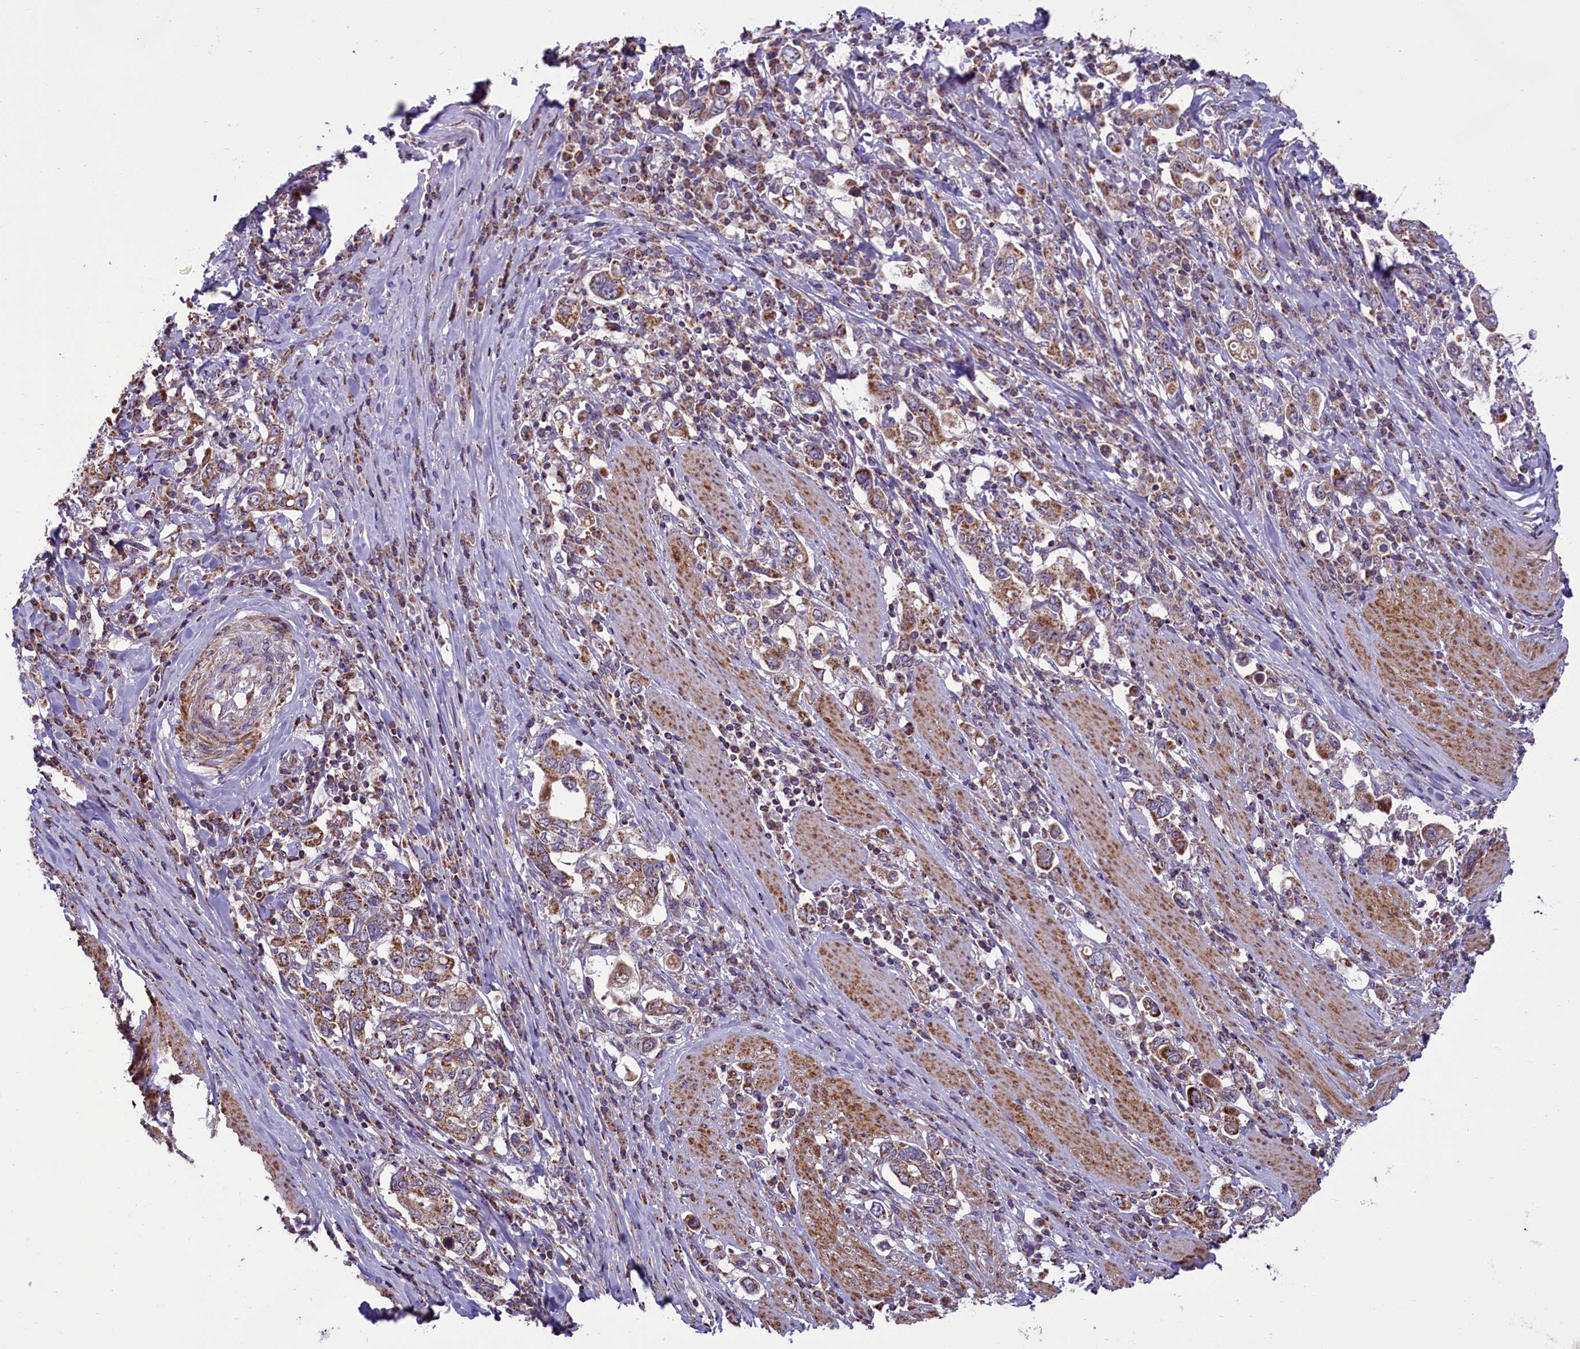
{"staining": {"intensity": "moderate", "quantity": ">75%", "location": "cytoplasmic/membranous"}, "tissue": "stomach cancer", "cell_type": "Tumor cells", "image_type": "cancer", "snomed": [{"axis": "morphology", "description": "Adenocarcinoma, NOS"}, {"axis": "topography", "description": "Stomach, upper"}, {"axis": "topography", "description": "Stomach"}], "caption": "Human stomach cancer stained with a brown dye demonstrates moderate cytoplasmic/membranous positive staining in about >75% of tumor cells.", "gene": "GLRX5", "patient": {"sex": "male", "age": 62}}